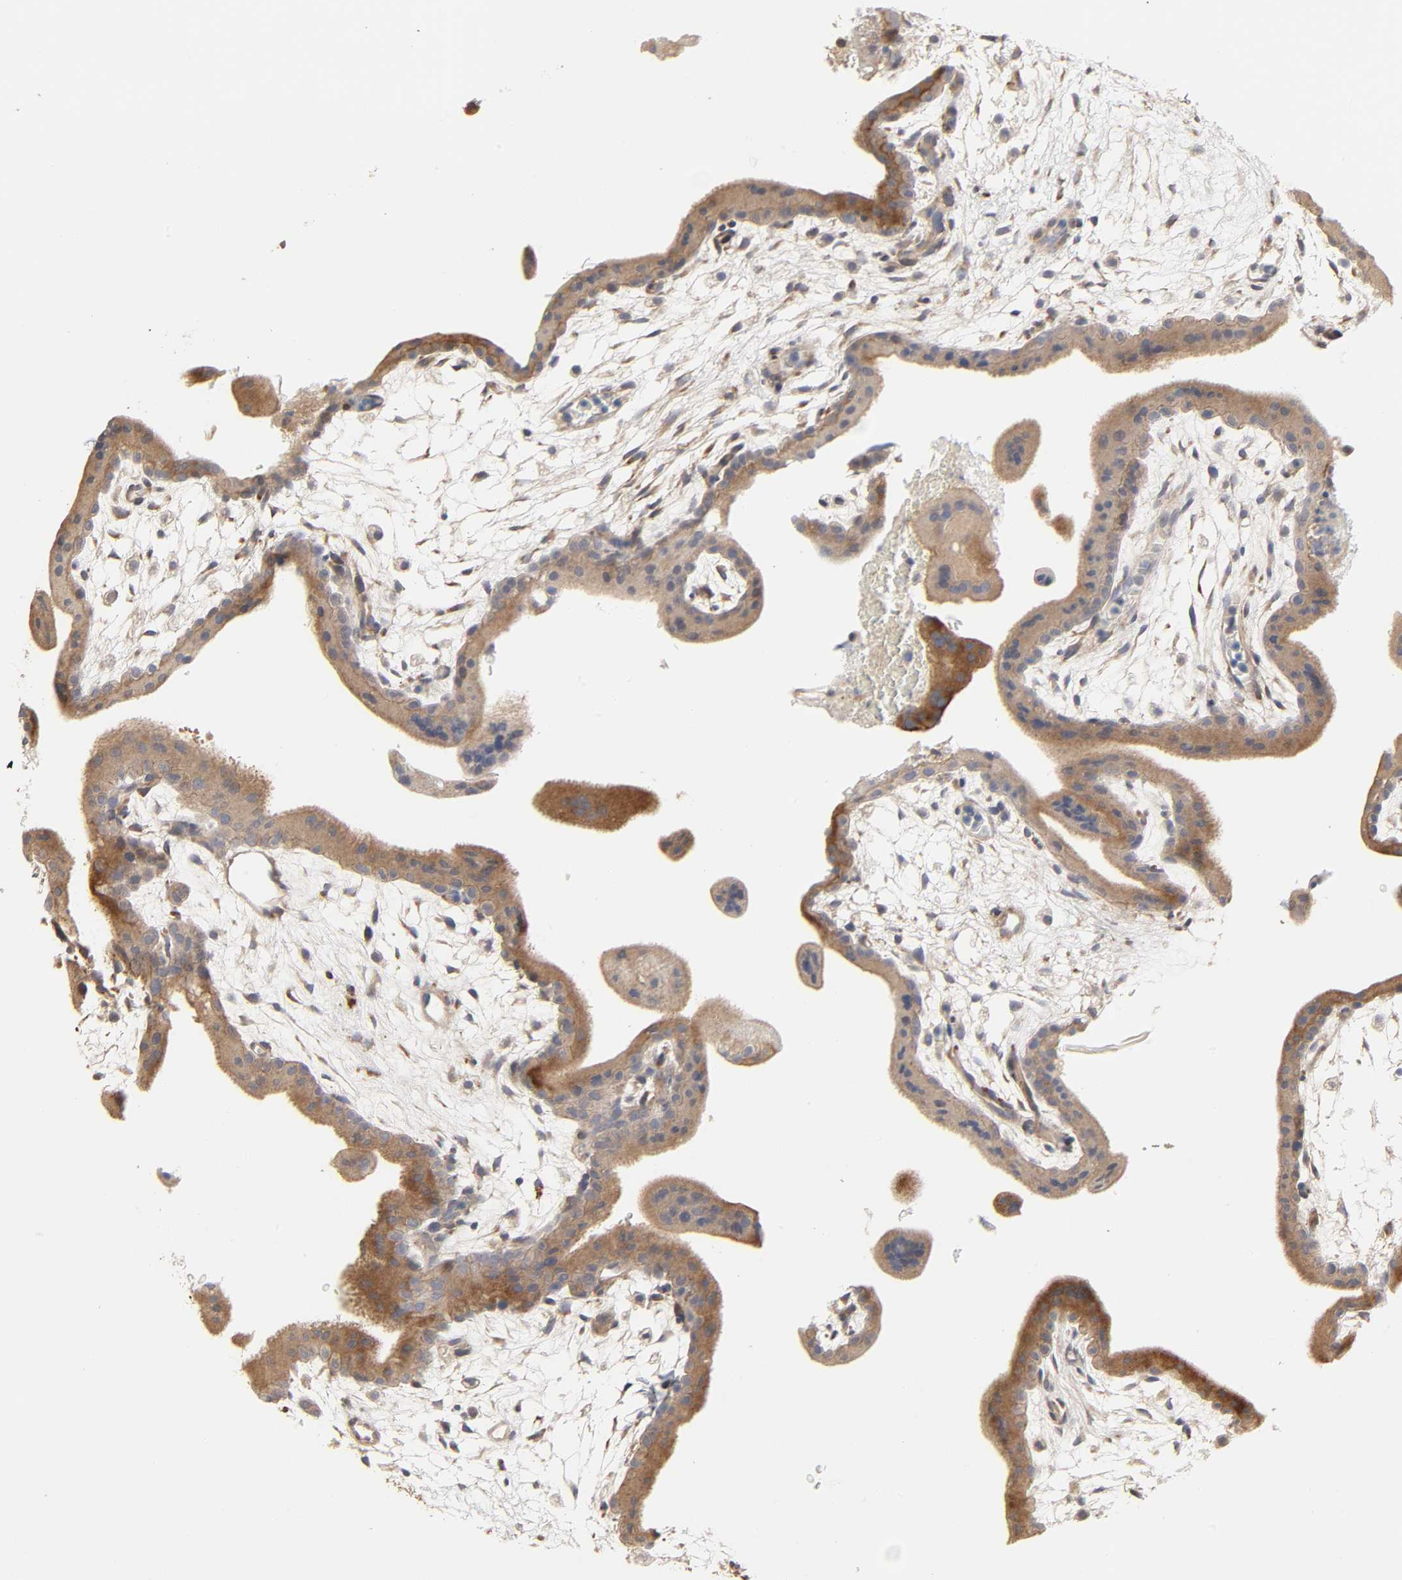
{"staining": {"intensity": "weak", "quantity": ">75%", "location": "cytoplasmic/membranous"}, "tissue": "placenta", "cell_type": "Decidual cells", "image_type": "normal", "snomed": [{"axis": "morphology", "description": "Normal tissue, NOS"}, {"axis": "topography", "description": "Placenta"}], "caption": "Decidual cells demonstrate weak cytoplasmic/membranous staining in approximately >75% of cells in normal placenta. (brown staining indicates protein expression, while blue staining denotes nuclei).", "gene": "NDRG2", "patient": {"sex": "female", "age": 35}}